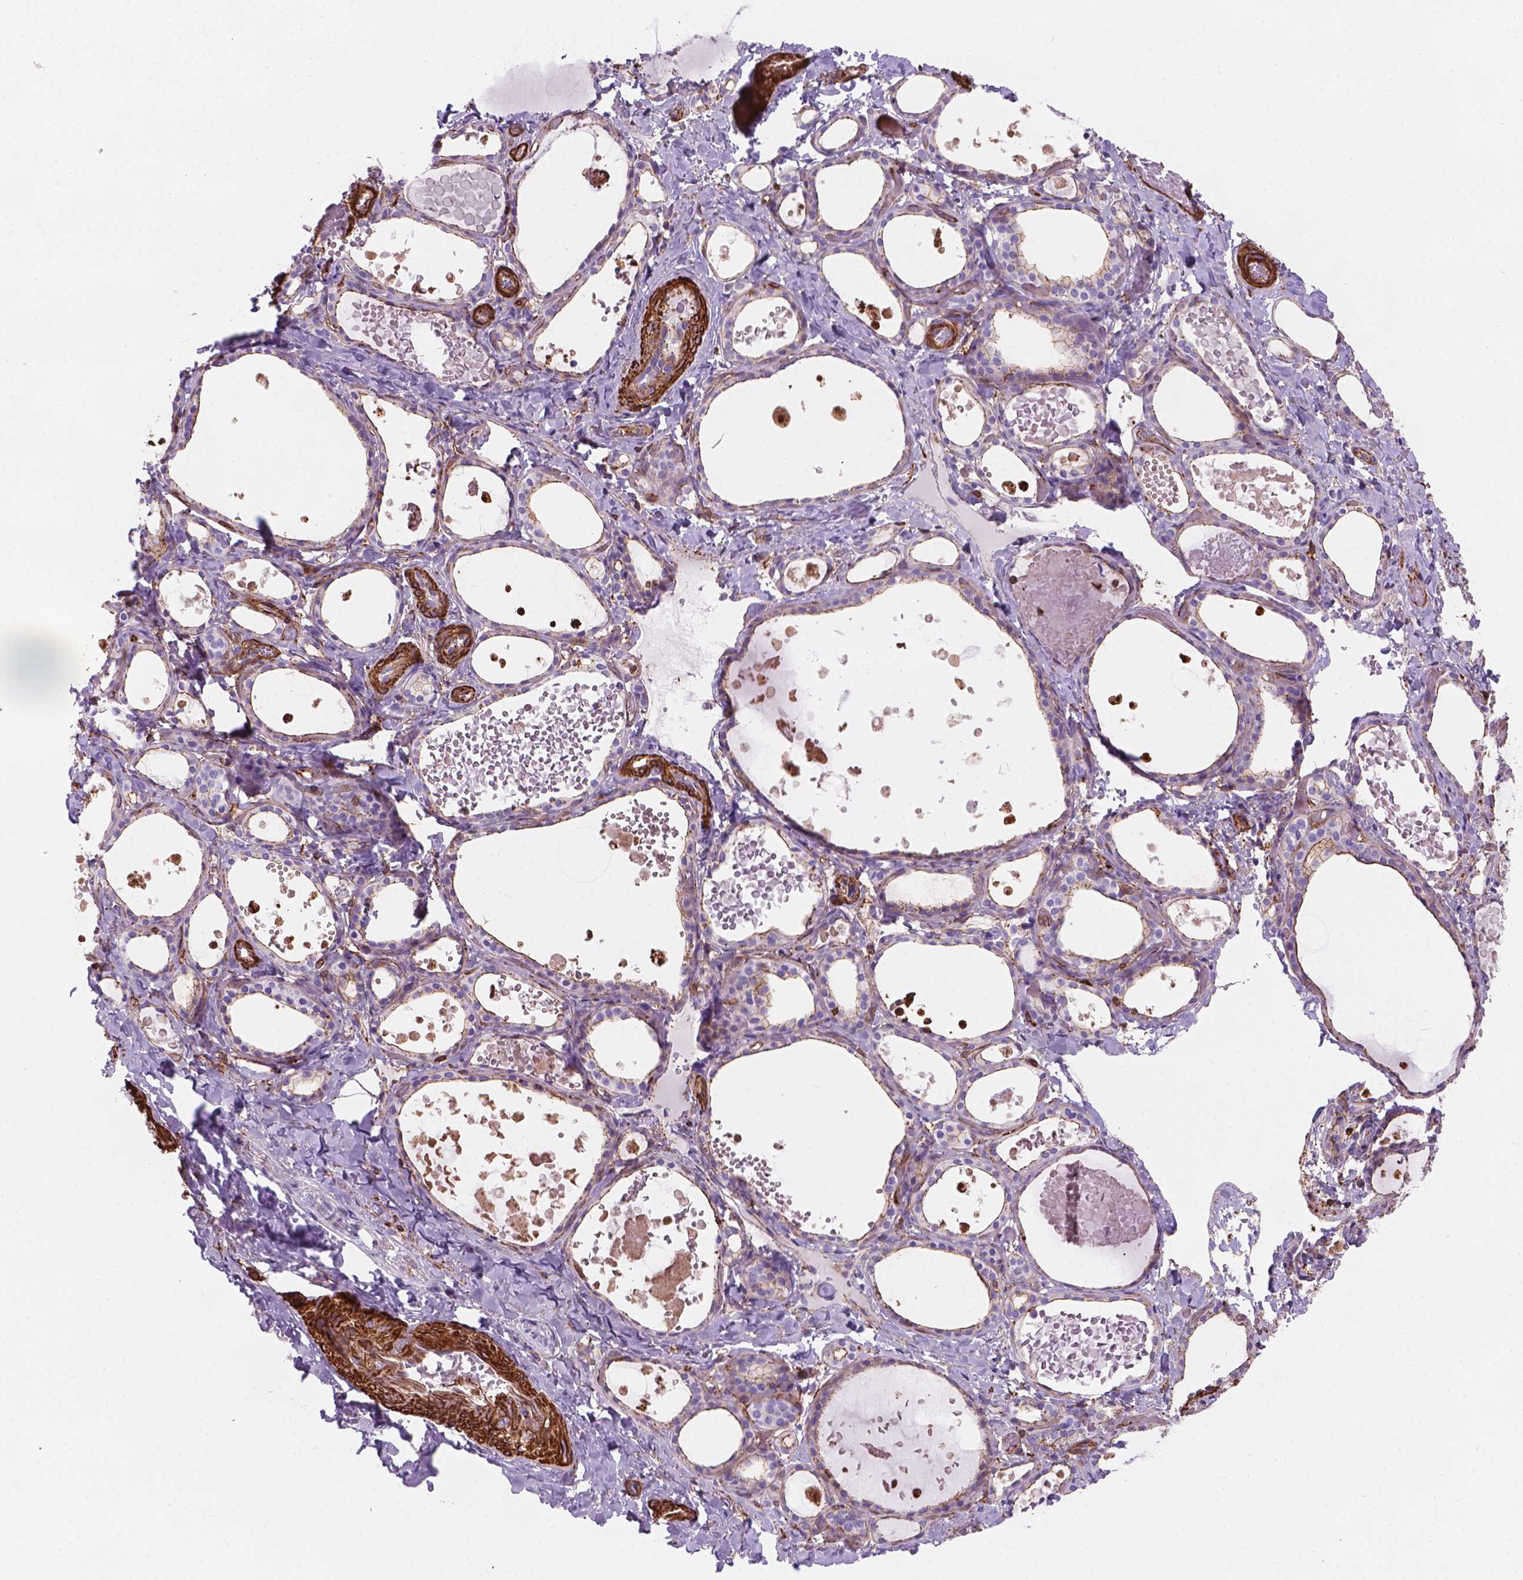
{"staining": {"intensity": "moderate", "quantity": "<25%", "location": "cytoplasmic/membranous"}, "tissue": "thyroid gland", "cell_type": "Glandular cells", "image_type": "normal", "snomed": [{"axis": "morphology", "description": "Normal tissue, NOS"}, {"axis": "topography", "description": "Thyroid gland"}], "caption": "The immunohistochemical stain labels moderate cytoplasmic/membranous staining in glandular cells of normal thyroid gland.", "gene": "PATJ", "patient": {"sex": "female", "age": 56}}